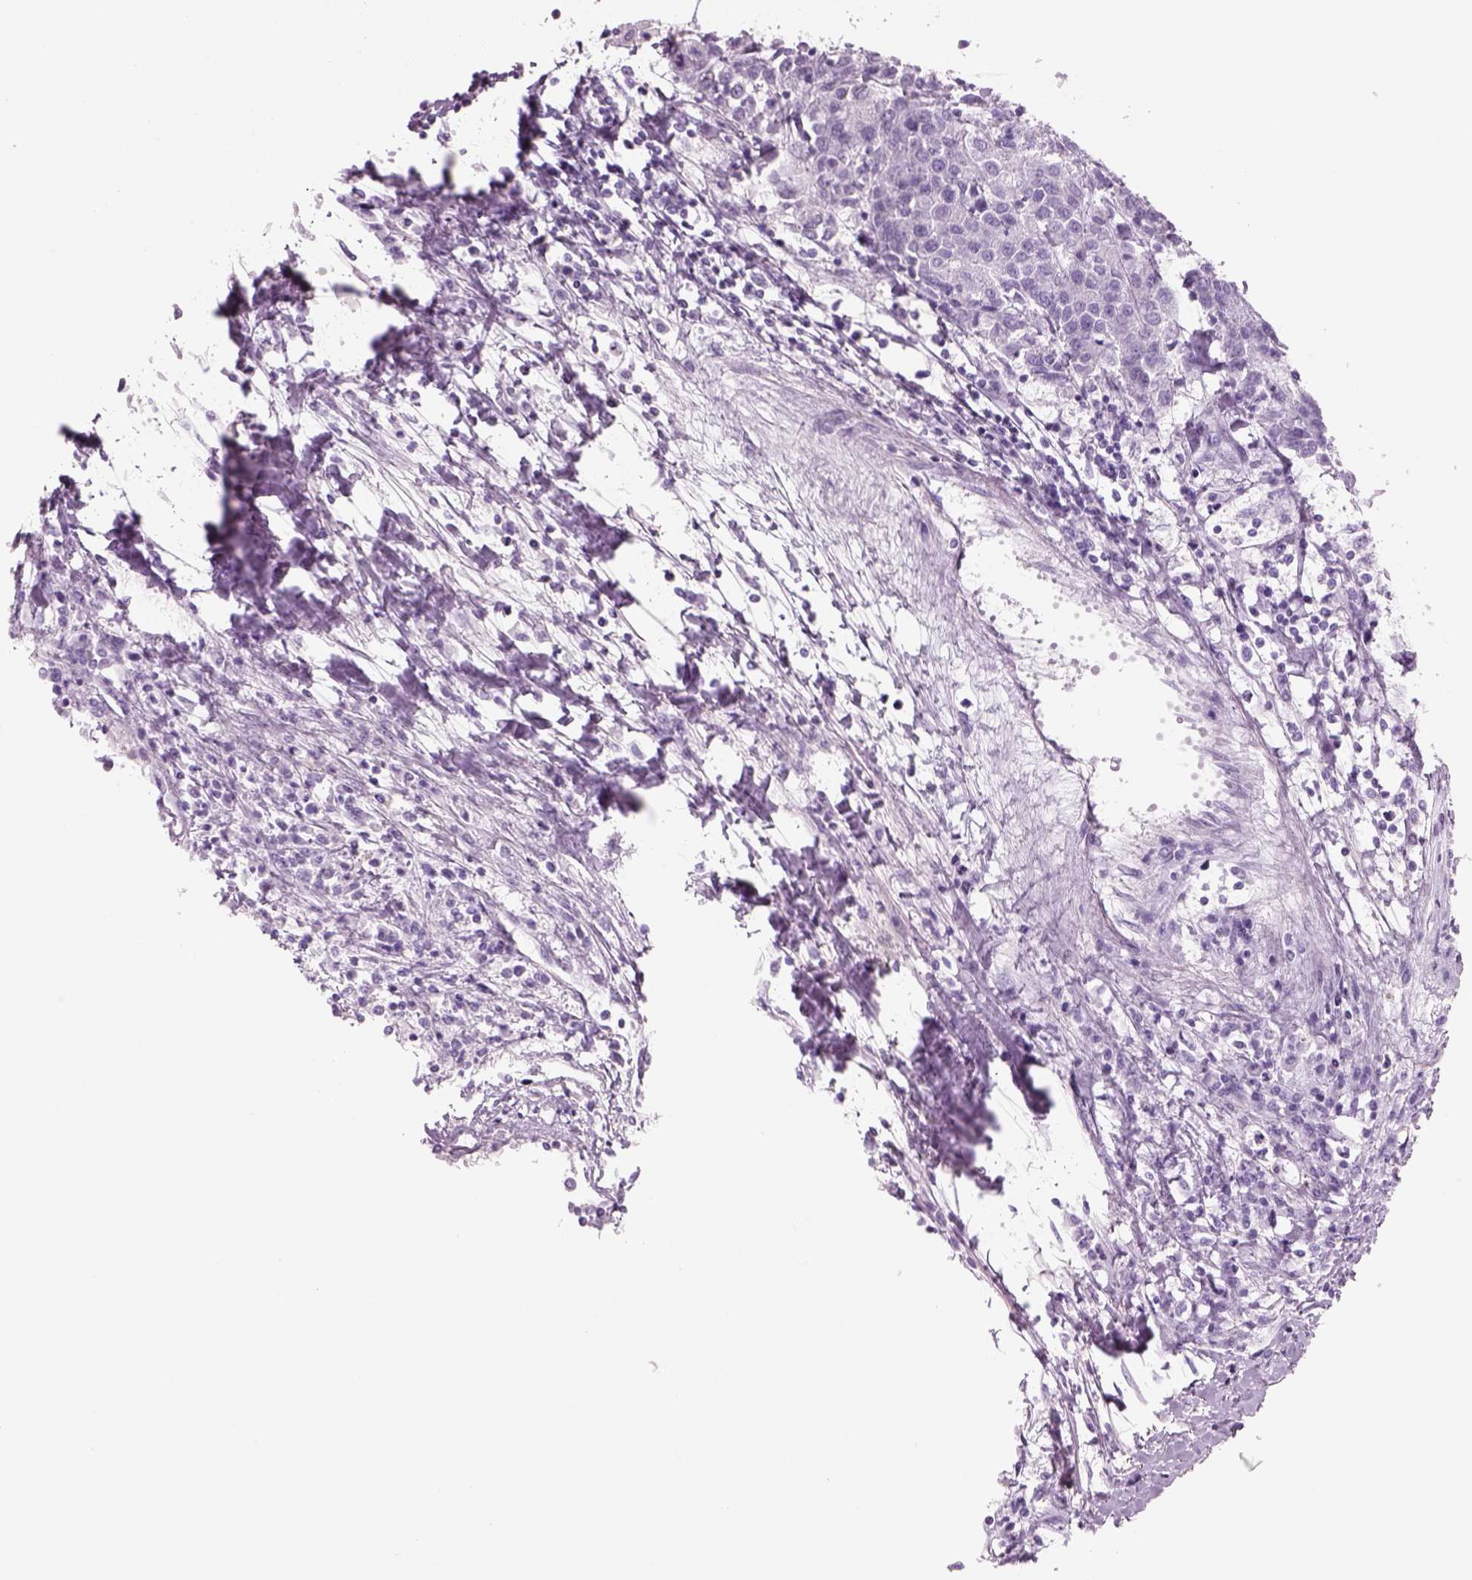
{"staining": {"intensity": "negative", "quantity": "none", "location": "none"}, "tissue": "urothelial cancer", "cell_type": "Tumor cells", "image_type": "cancer", "snomed": [{"axis": "morphology", "description": "Urothelial carcinoma, High grade"}, {"axis": "topography", "description": "Urinary bladder"}], "caption": "This is an immunohistochemistry (IHC) micrograph of urothelial cancer. There is no staining in tumor cells.", "gene": "RHO", "patient": {"sex": "female", "age": 85}}